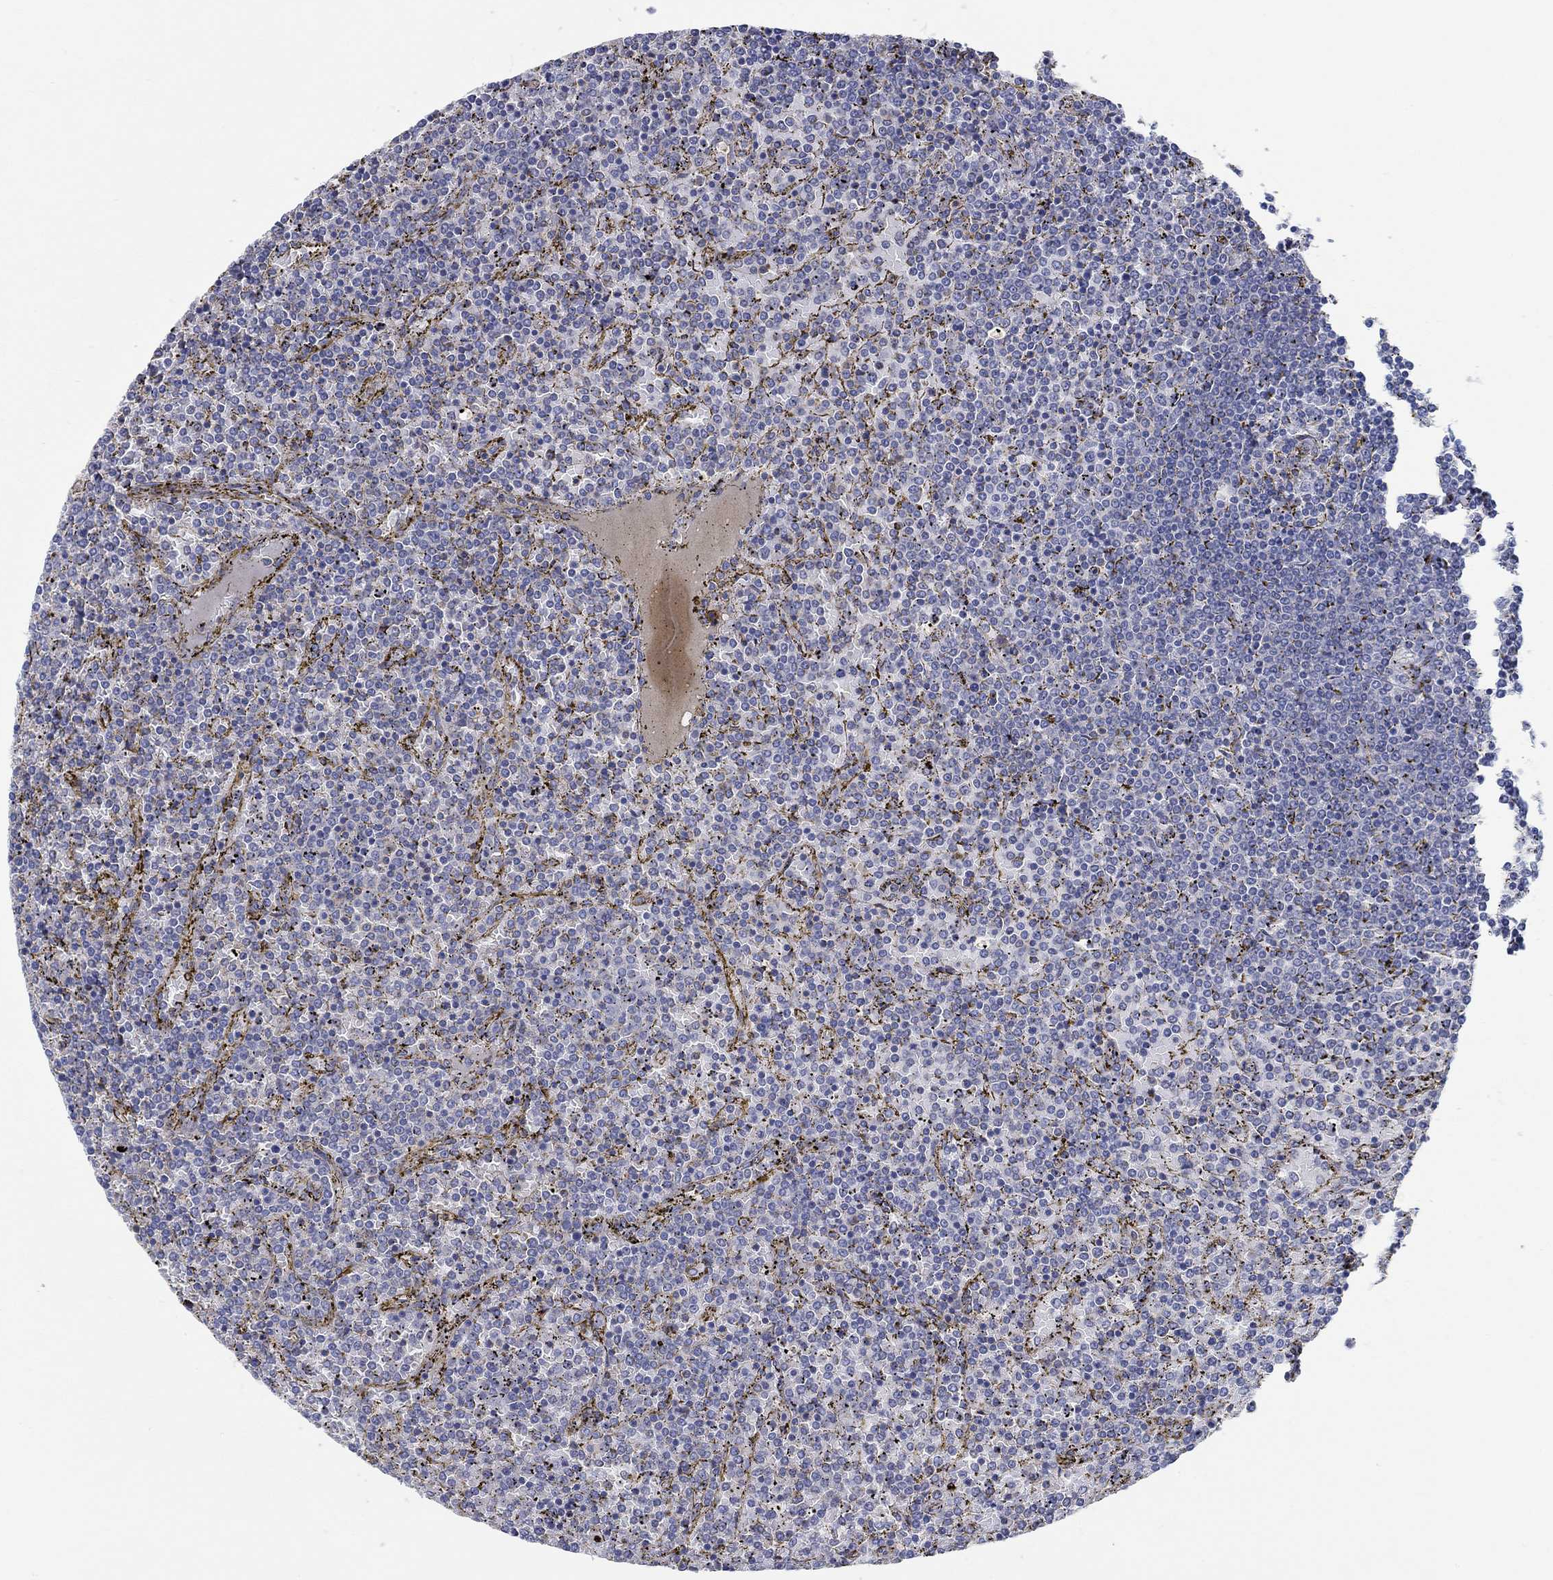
{"staining": {"intensity": "negative", "quantity": "none", "location": "none"}, "tissue": "lymphoma", "cell_type": "Tumor cells", "image_type": "cancer", "snomed": [{"axis": "morphology", "description": "Malignant lymphoma, non-Hodgkin's type, Low grade"}, {"axis": "topography", "description": "Spleen"}], "caption": "Tumor cells are negative for brown protein staining in low-grade malignant lymphoma, non-Hodgkin's type.", "gene": "BBOF1", "patient": {"sex": "female", "age": 77}}